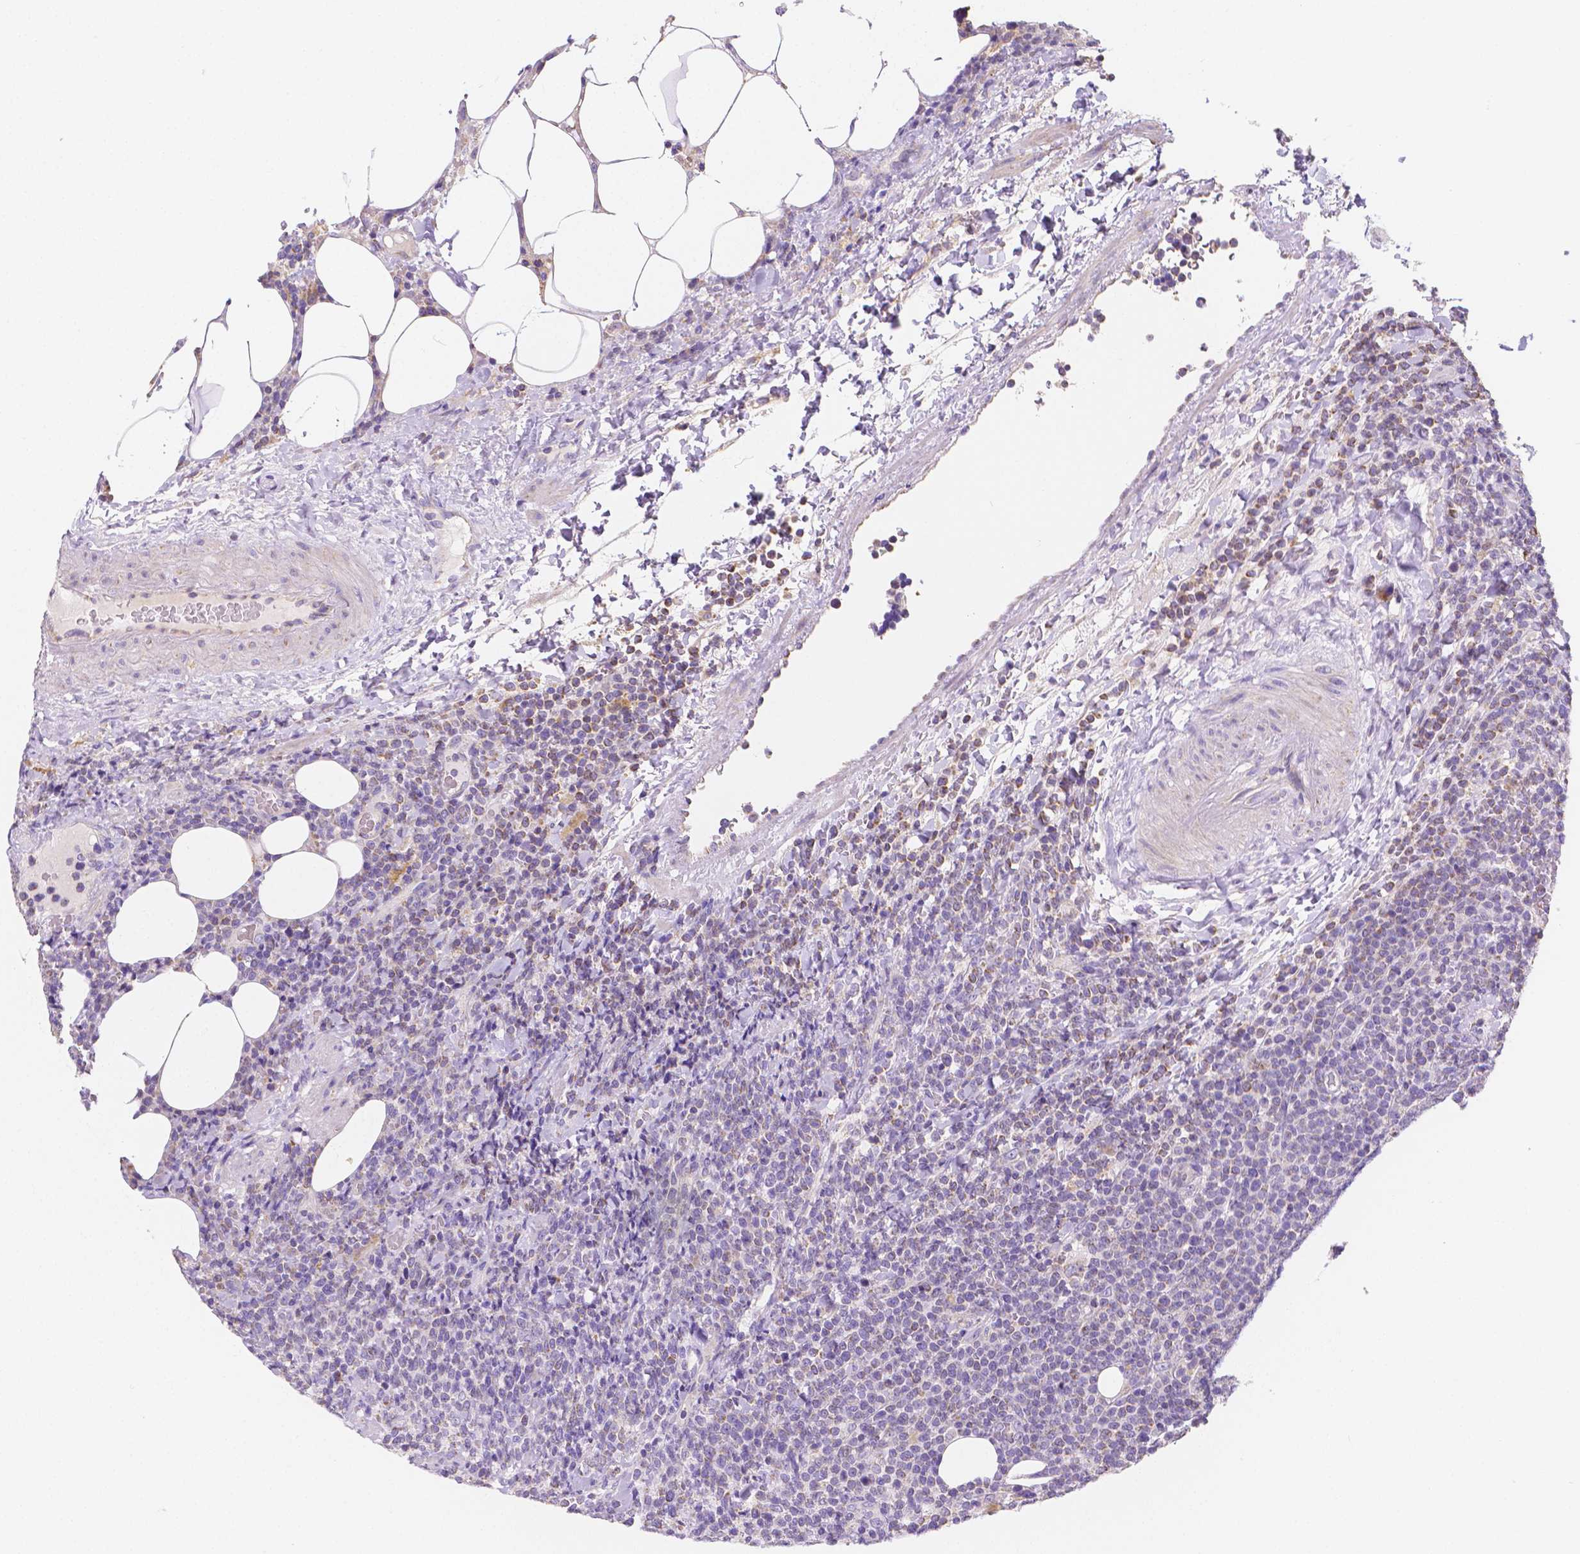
{"staining": {"intensity": "negative", "quantity": "none", "location": "none"}, "tissue": "lymphoma", "cell_type": "Tumor cells", "image_type": "cancer", "snomed": [{"axis": "morphology", "description": "Malignant lymphoma, non-Hodgkin's type, High grade"}, {"axis": "topography", "description": "Lymph node"}], "caption": "The IHC photomicrograph has no significant staining in tumor cells of lymphoma tissue.", "gene": "TMEM130", "patient": {"sex": "male", "age": 61}}